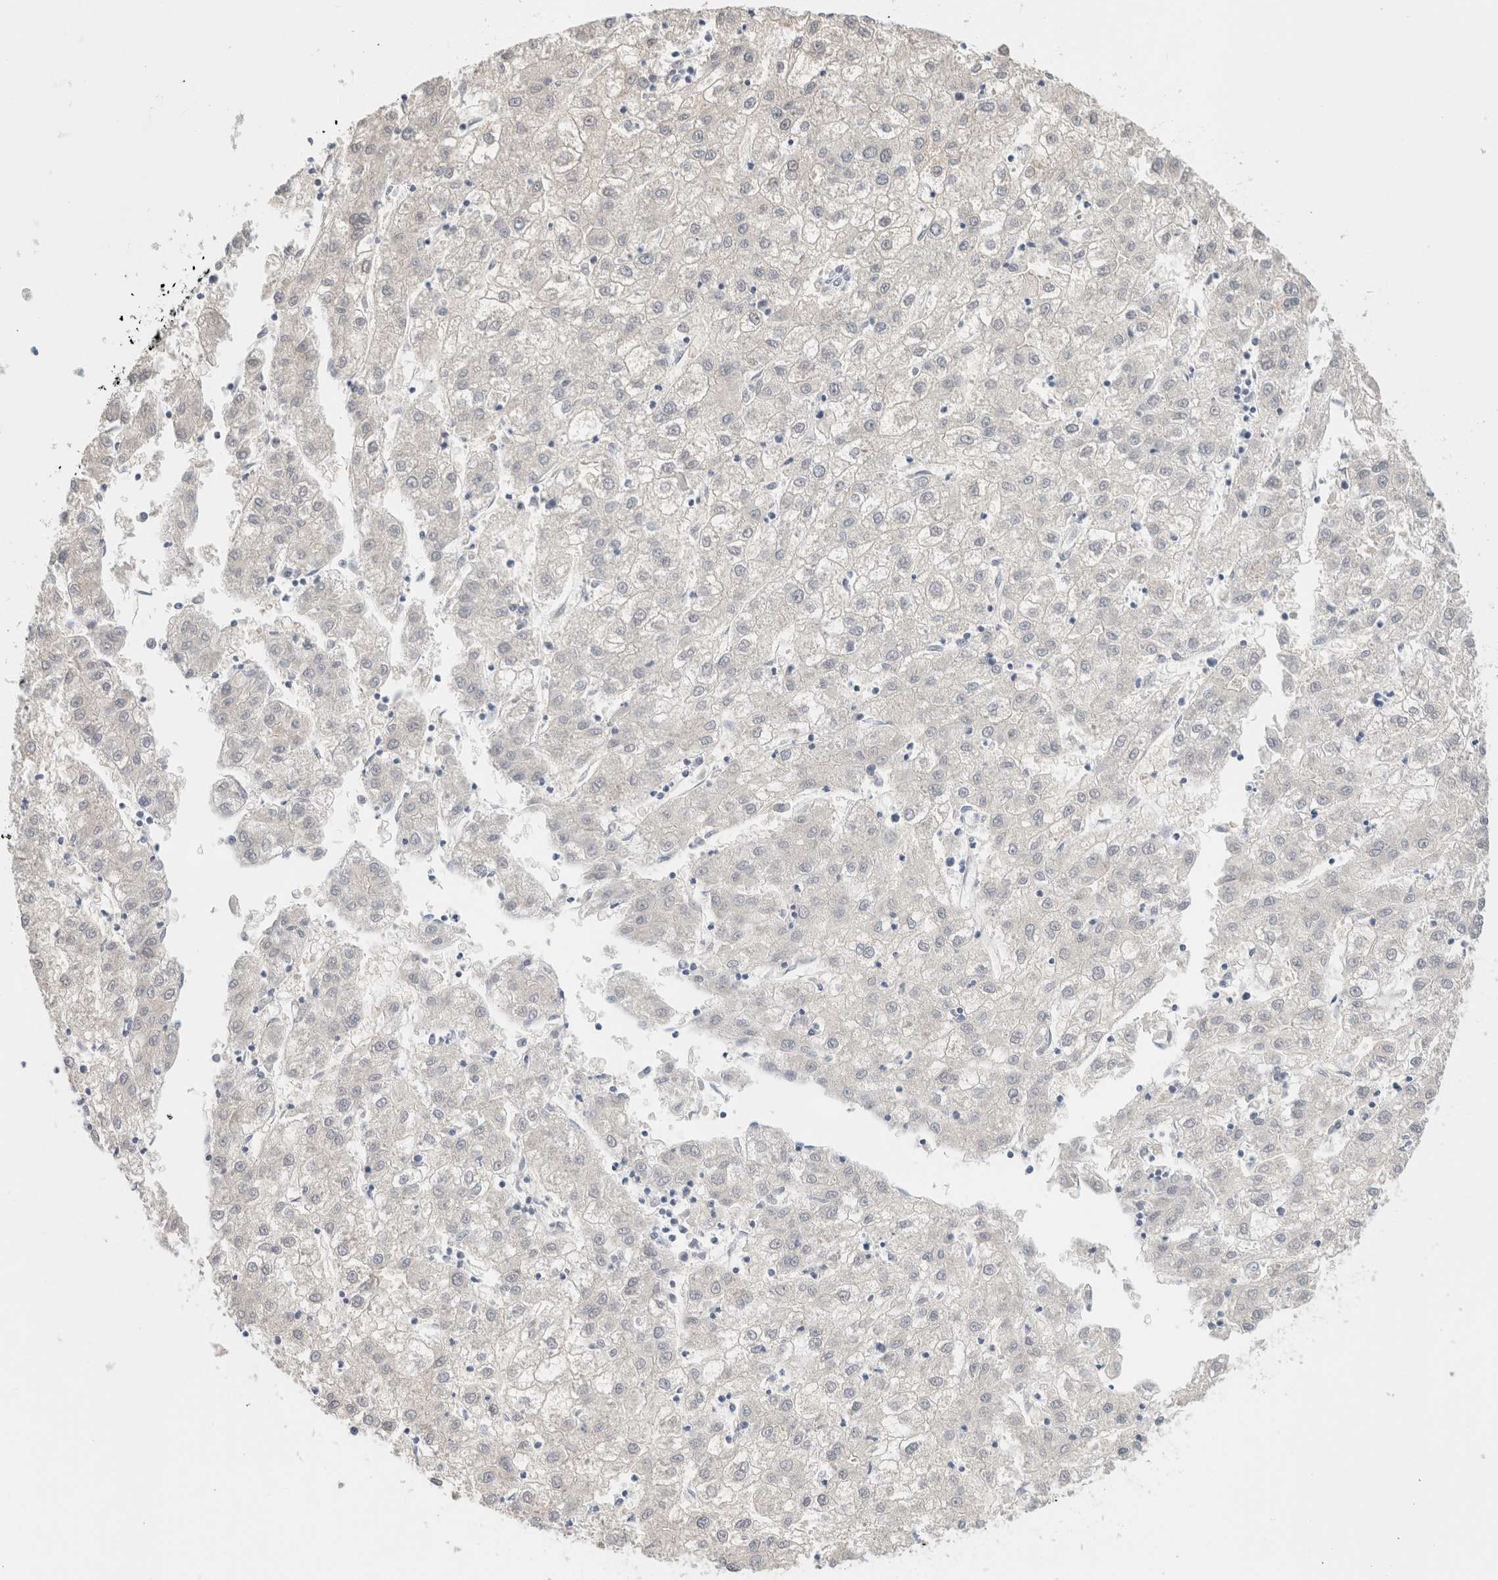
{"staining": {"intensity": "negative", "quantity": "none", "location": "none"}, "tissue": "liver cancer", "cell_type": "Tumor cells", "image_type": "cancer", "snomed": [{"axis": "morphology", "description": "Carcinoma, Hepatocellular, NOS"}, {"axis": "topography", "description": "Liver"}], "caption": "Tumor cells show no significant staining in hepatocellular carcinoma (liver). (Stains: DAB (3,3'-diaminobenzidine) immunohistochemistry (IHC) with hematoxylin counter stain, Microscopy: brightfield microscopy at high magnification).", "gene": "RTN4", "patient": {"sex": "male", "age": 72}}